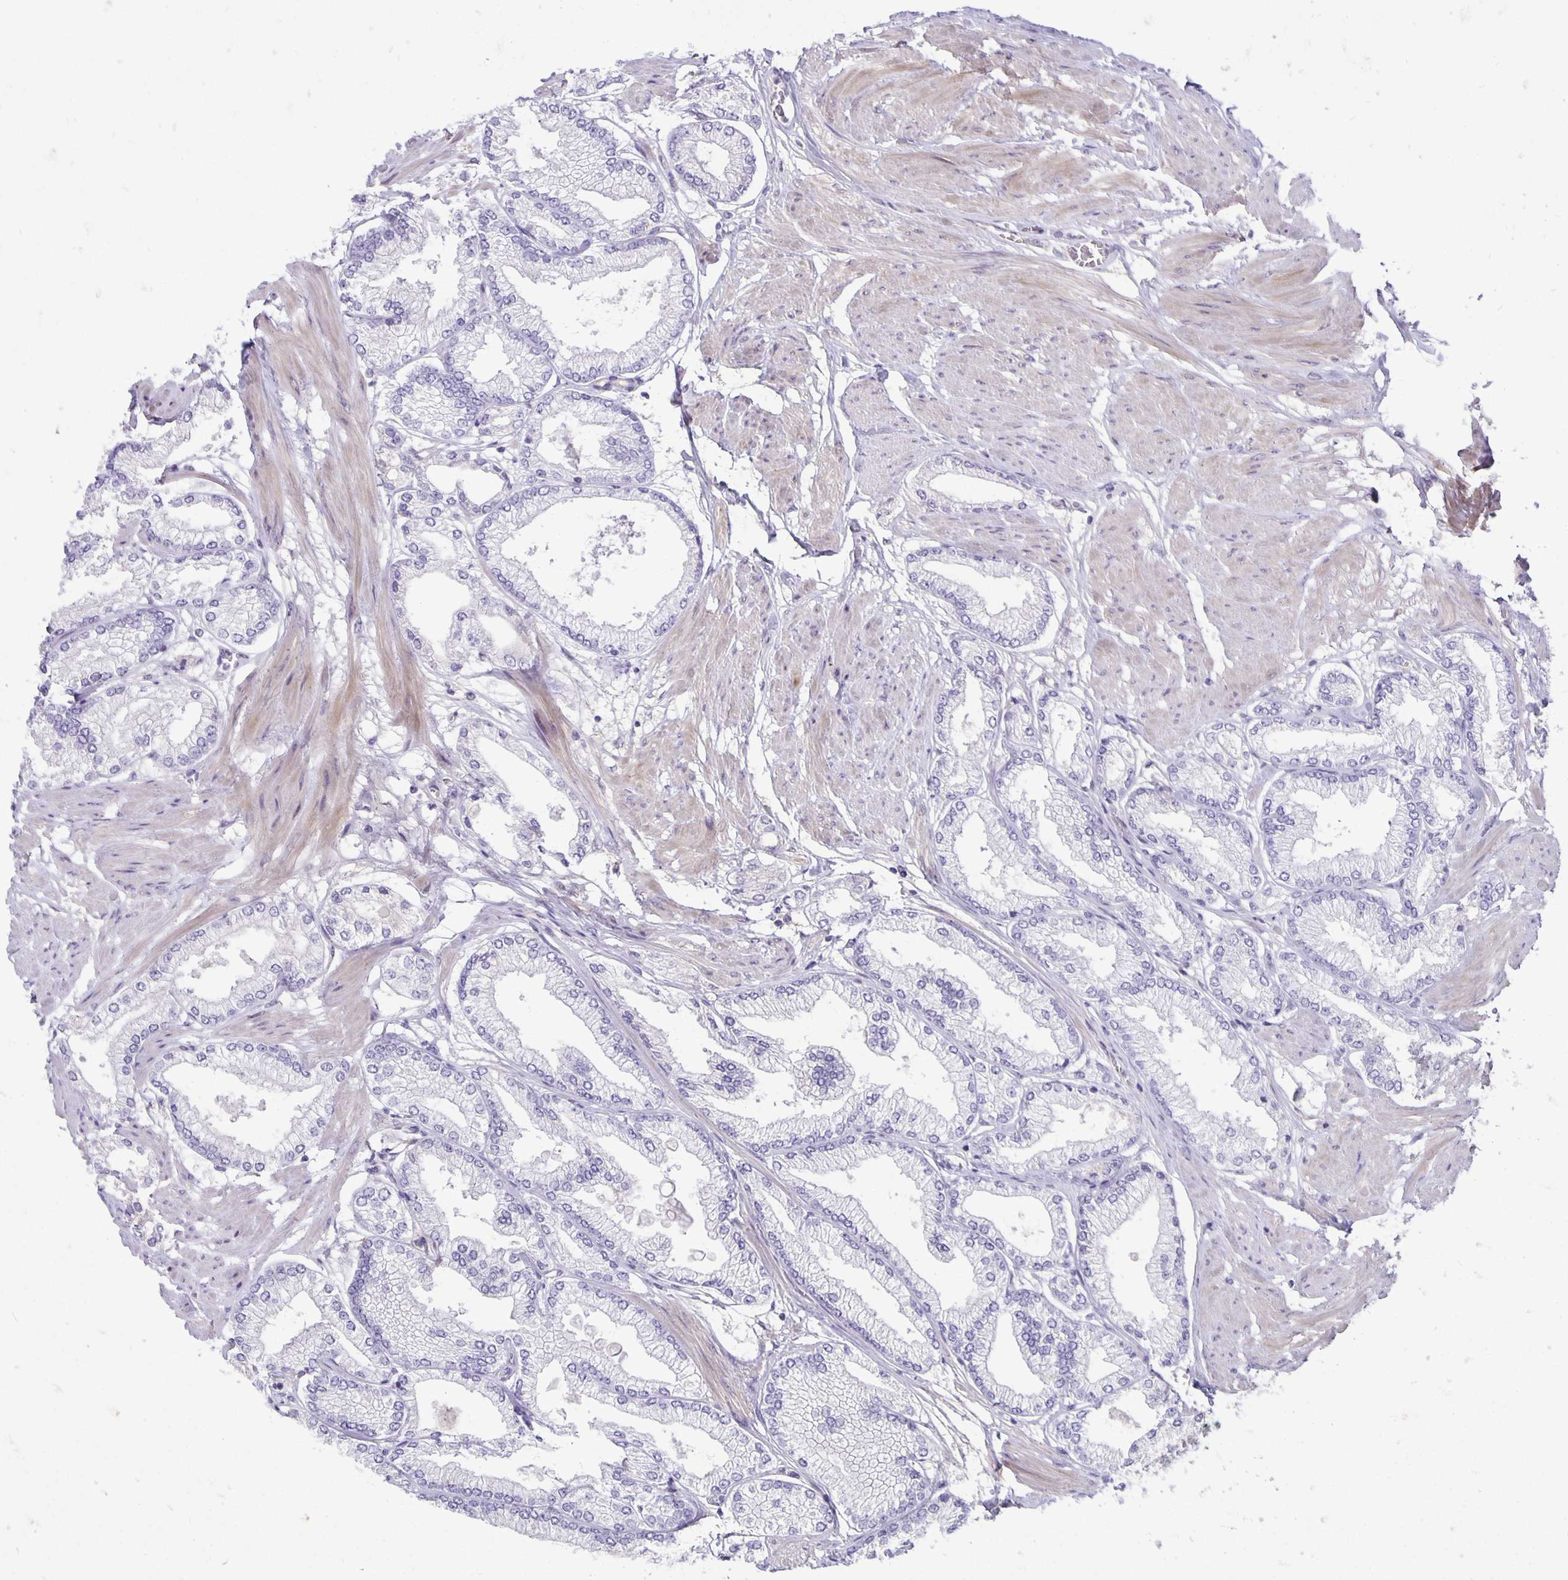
{"staining": {"intensity": "negative", "quantity": "none", "location": "none"}, "tissue": "prostate cancer", "cell_type": "Tumor cells", "image_type": "cancer", "snomed": [{"axis": "morphology", "description": "Adenocarcinoma, High grade"}, {"axis": "topography", "description": "Prostate"}], "caption": "High power microscopy histopathology image of an IHC image of prostate adenocarcinoma (high-grade), revealing no significant positivity in tumor cells.", "gene": "TAX1BP3", "patient": {"sex": "male", "age": 68}}